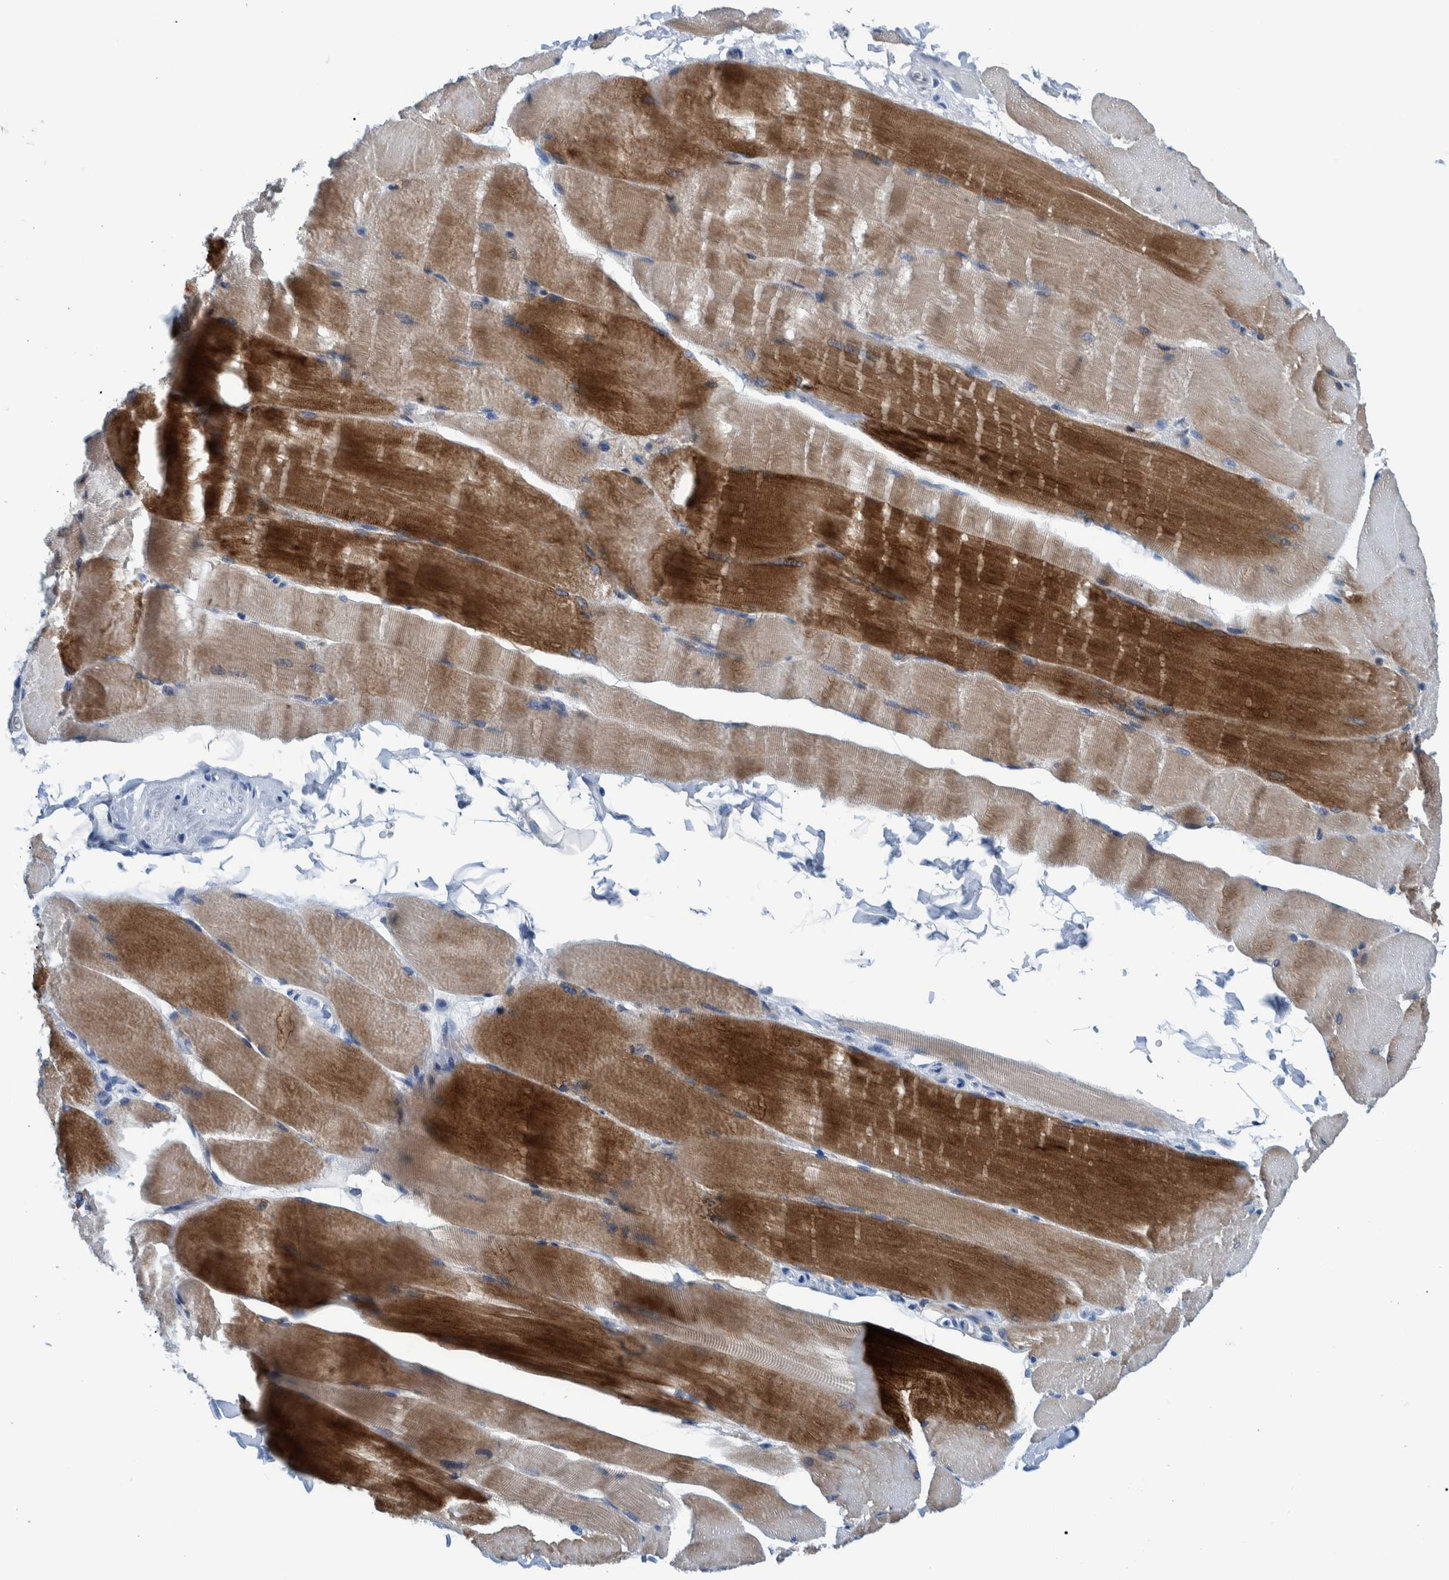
{"staining": {"intensity": "strong", "quantity": "25%-75%", "location": "cytoplasmic/membranous"}, "tissue": "skeletal muscle", "cell_type": "Myocytes", "image_type": "normal", "snomed": [{"axis": "morphology", "description": "Normal tissue, NOS"}, {"axis": "topography", "description": "Skin"}, {"axis": "topography", "description": "Skeletal muscle"}], "caption": "Protein staining of unremarkable skeletal muscle displays strong cytoplasmic/membranous expression in about 25%-75% of myocytes. The staining was performed using DAB (3,3'-diaminobenzidine), with brown indicating positive protein expression. Nuclei are stained blue with hematoxylin.", "gene": "IDO1", "patient": {"sex": "male", "age": 83}}